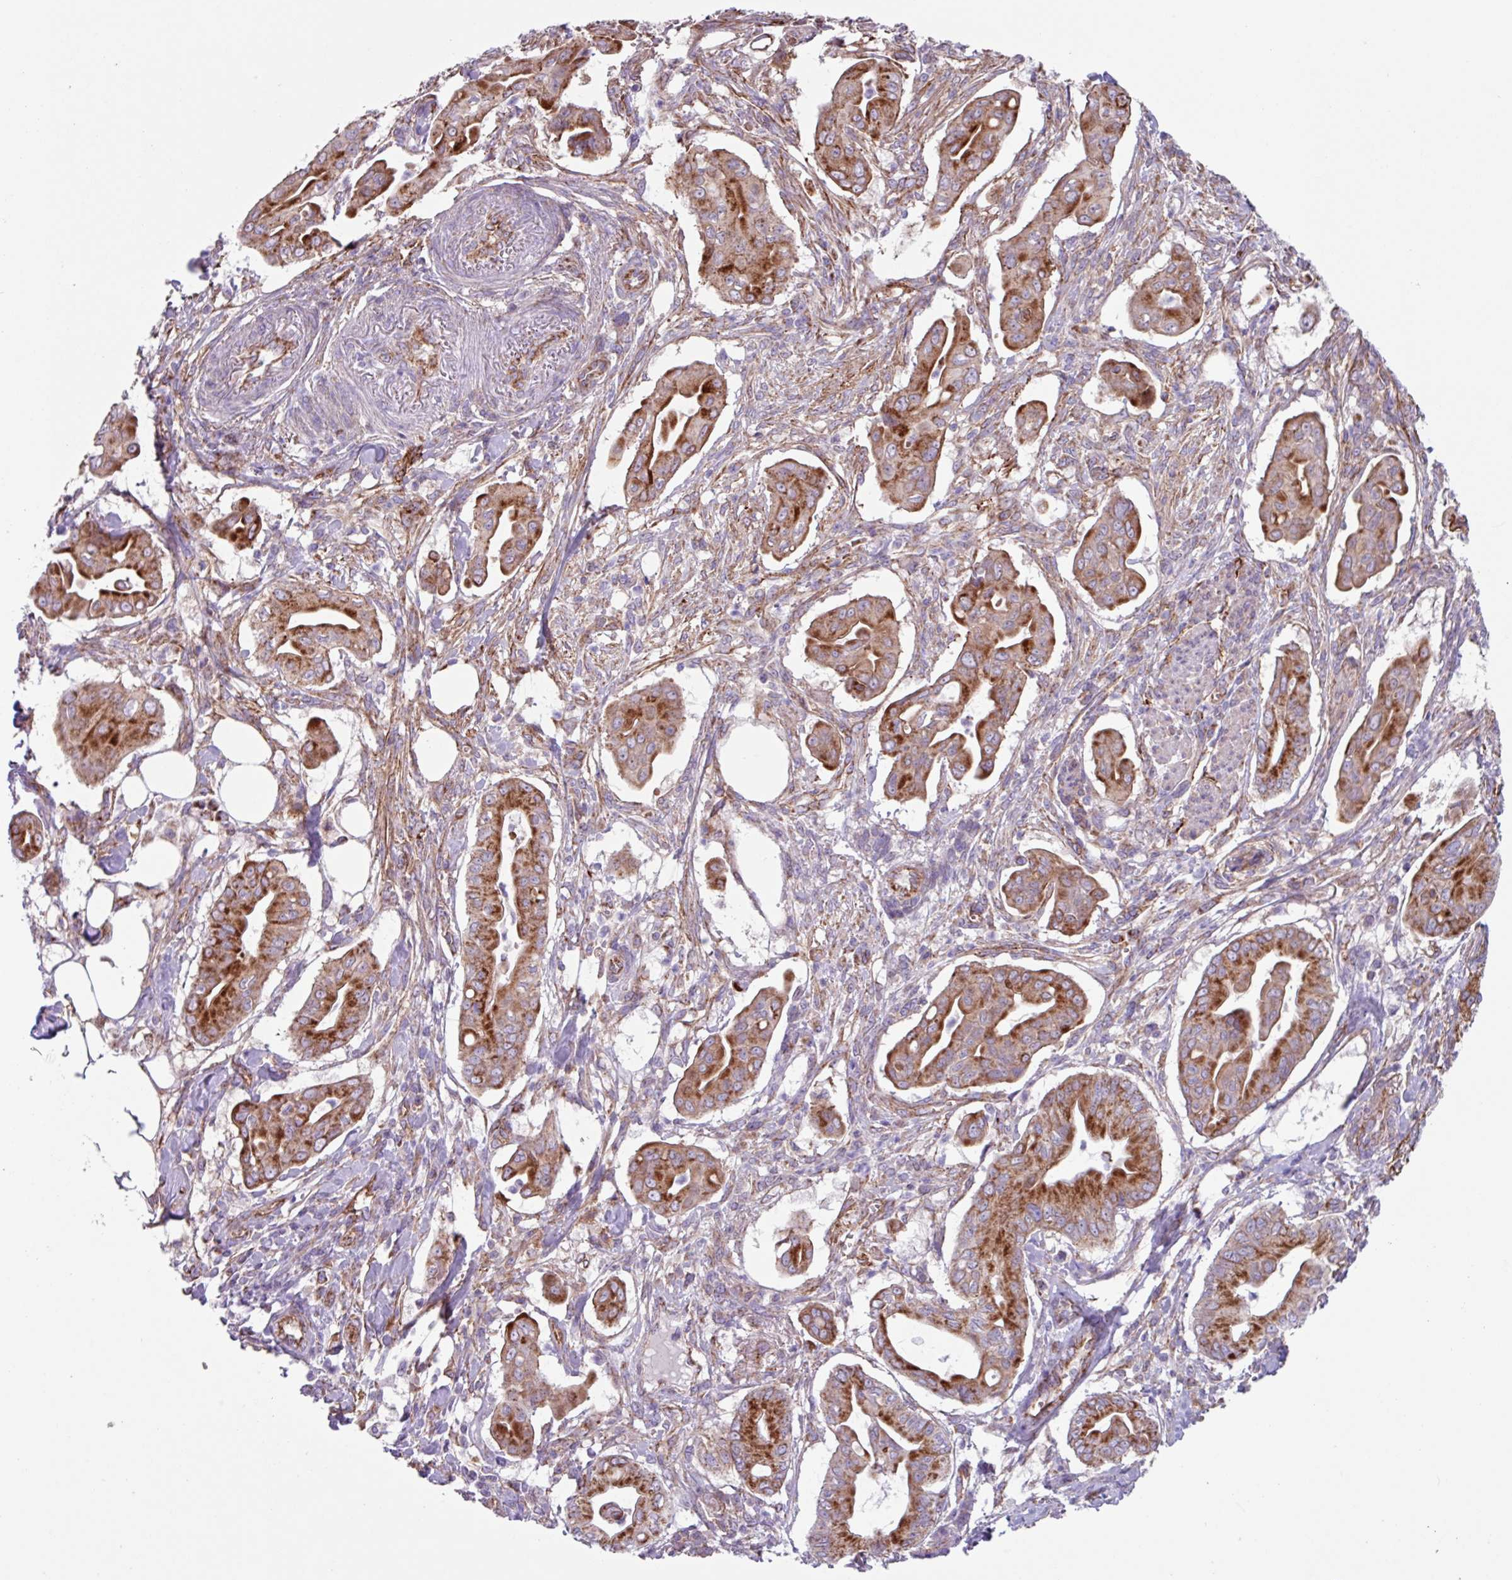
{"staining": {"intensity": "strong", "quantity": ">75%", "location": "cytoplasmic/membranous"}, "tissue": "pancreatic cancer", "cell_type": "Tumor cells", "image_type": "cancer", "snomed": [{"axis": "morphology", "description": "Adenocarcinoma, NOS"}, {"axis": "topography", "description": "Pancreas"}], "caption": "Protein expression analysis of adenocarcinoma (pancreatic) shows strong cytoplasmic/membranous staining in approximately >75% of tumor cells. The protein is stained brown, and the nuclei are stained in blue (DAB IHC with brightfield microscopy, high magnification).", "gene": "OTULIN", "patient": {"sex": "male", "age": 71}}